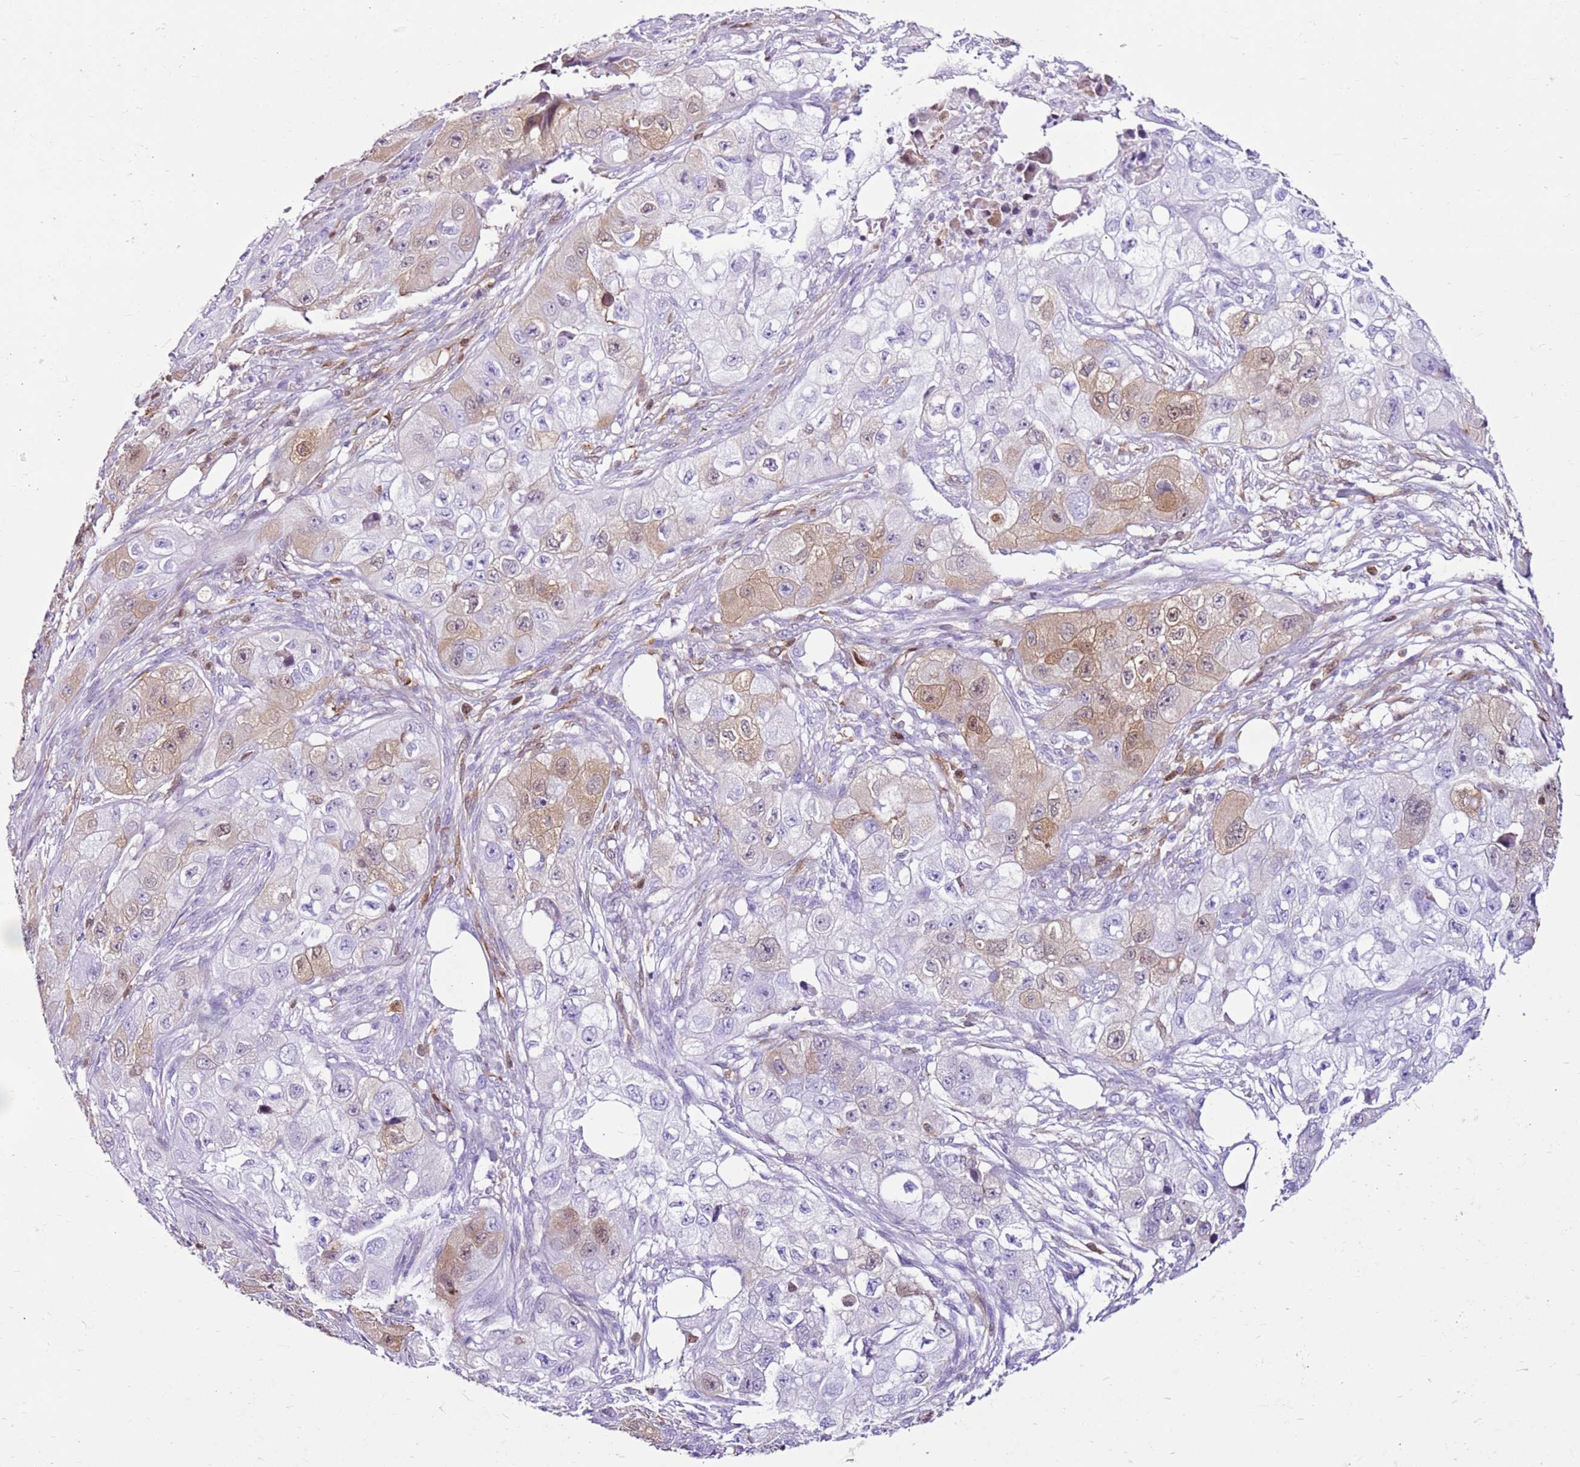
{"staining": {"intensity": "weak", "quantity": "<25%", "location": "cytoplasmic/membranous,nuclear"}, "tissue": "skin cancer", "cell_type": "Tumor cells", "image_type": "cancer", "snomed": [{"axis": "morphology", "description": "Squamous cell carcinoma, NOS"}, {"axis": "topography", "description": "Skin"}, {"axis": "topography", "description": "Subcutis"}], "caption": "Tumor cells show no significant protein positivity in skin cancer.", "gene": "SPC25", "patient": {"sex": "male", "age": 73}}